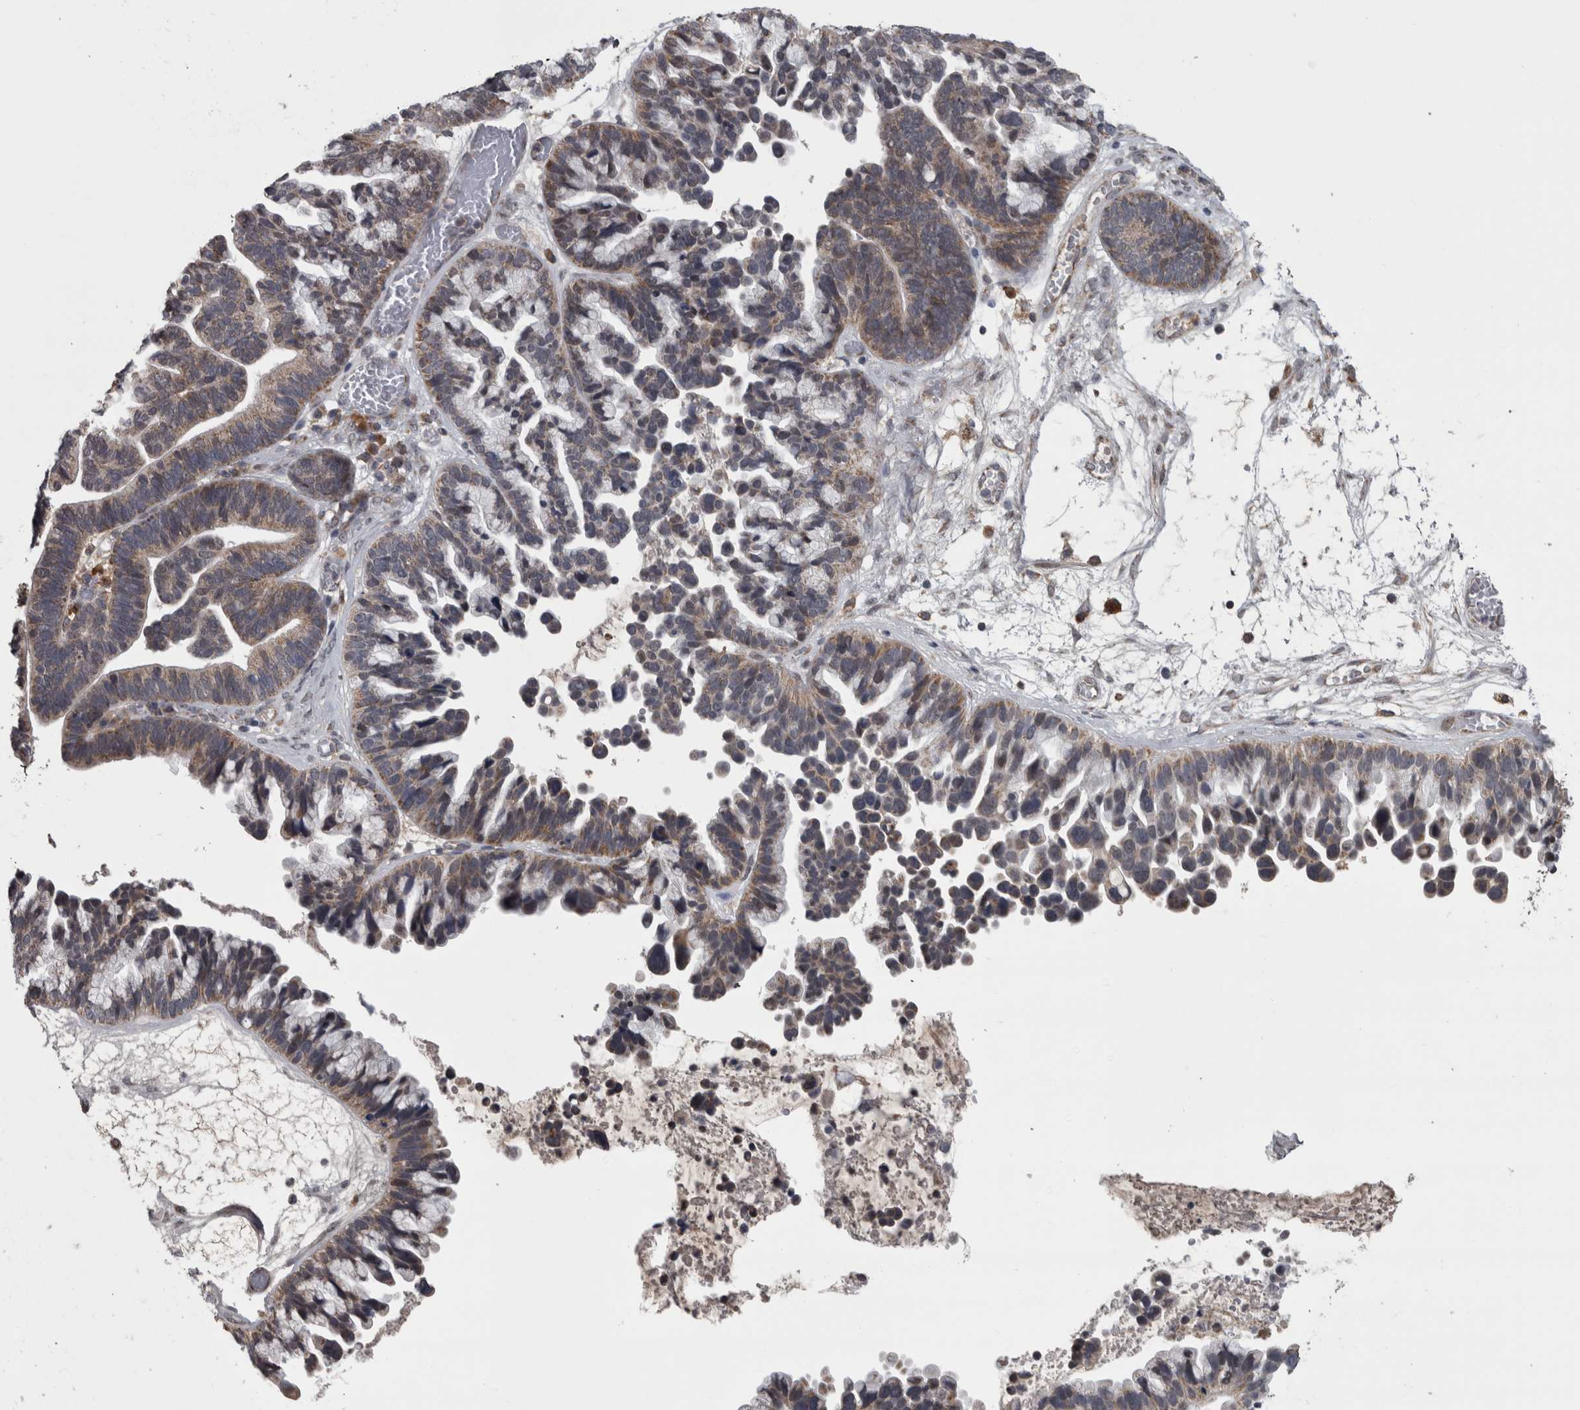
{"staining": {"intensity": "weak", "quantity": ">75%", "location": "cytoplasmic/membranous"}, "tissue": "ovarian cancer", "cell_type": "Tumor cells", "image_type": "cancer", "snomed": [{"axis": "morphology", "description": "Cystadenocarcinoma, serous, NOS"}, {"axis": "topography", "description": "Ovary"}], "caption": "Weak cytoplasmic/membranous protein positivity is appreciated in about >75% of tumor cells in ovarian cancer (serous cystadenocarcinoma). Ihc stains the protein of interest in brown and the nuclei are stained blue.", "gene": "DBT", "patient": {"sex": "female", "age": 56}}